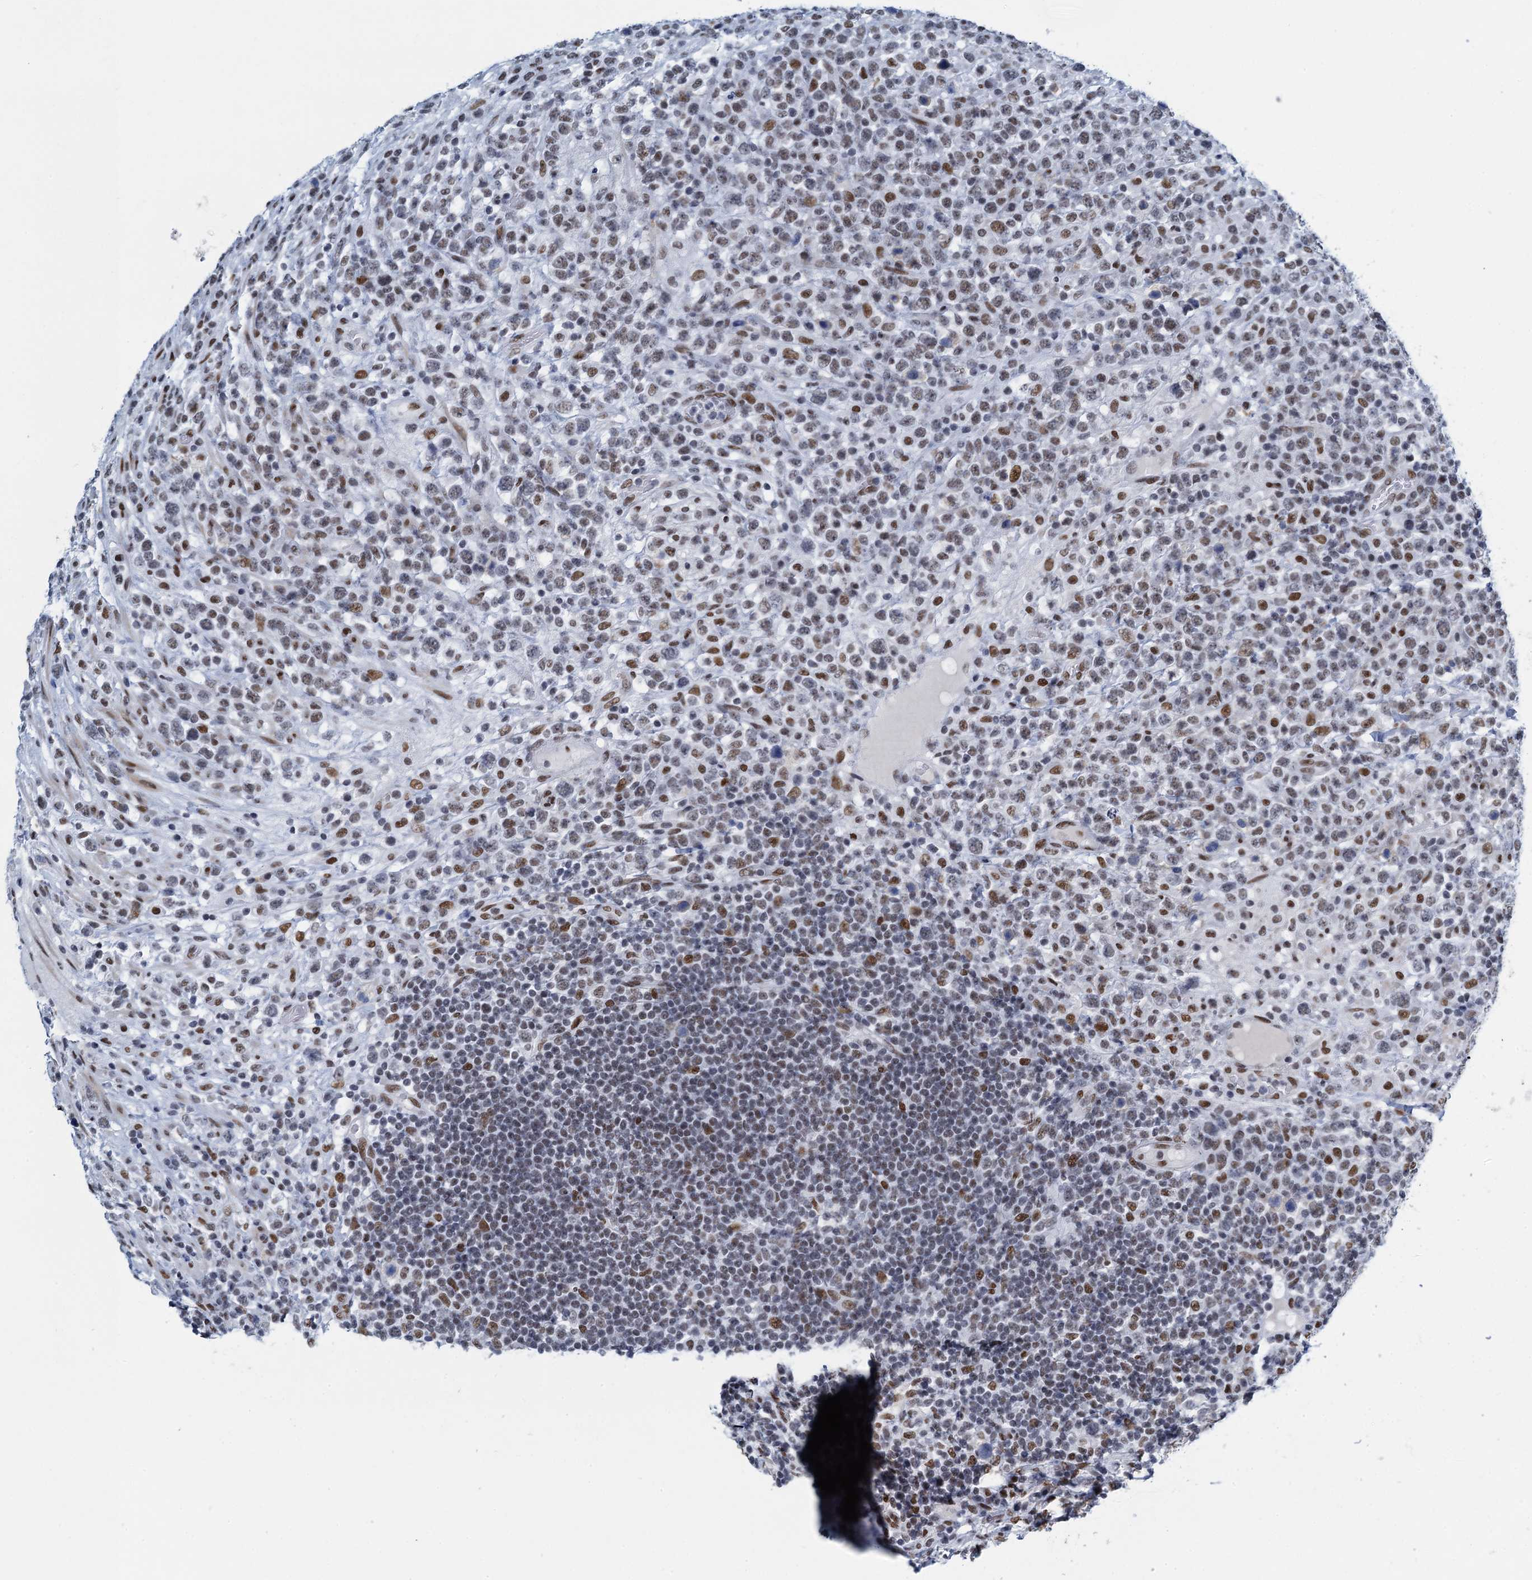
{"staining": {"intensity": "weak", "quantity": "25%-75%", "location": "nuclear"}, "tissue": "lymphoma", "cell_type": "Tumor cells", "image_type": "cancer", "snomed": [{"axis": "morphology", "description": "Malignant lymphoma, non-Hodgkin's type, High grade"}, {"axis": "topography", "description": "Colon"}], "caption": "This is a photomicrograph of immunohistochemistry staining of high-grade malignant lymphoma, non-Hodgkin's type, which shows weak staining in the nuclear of tumor cells.", "gene": "HNRNPUL2", "patient": {"sex": "female", "age": 53}}